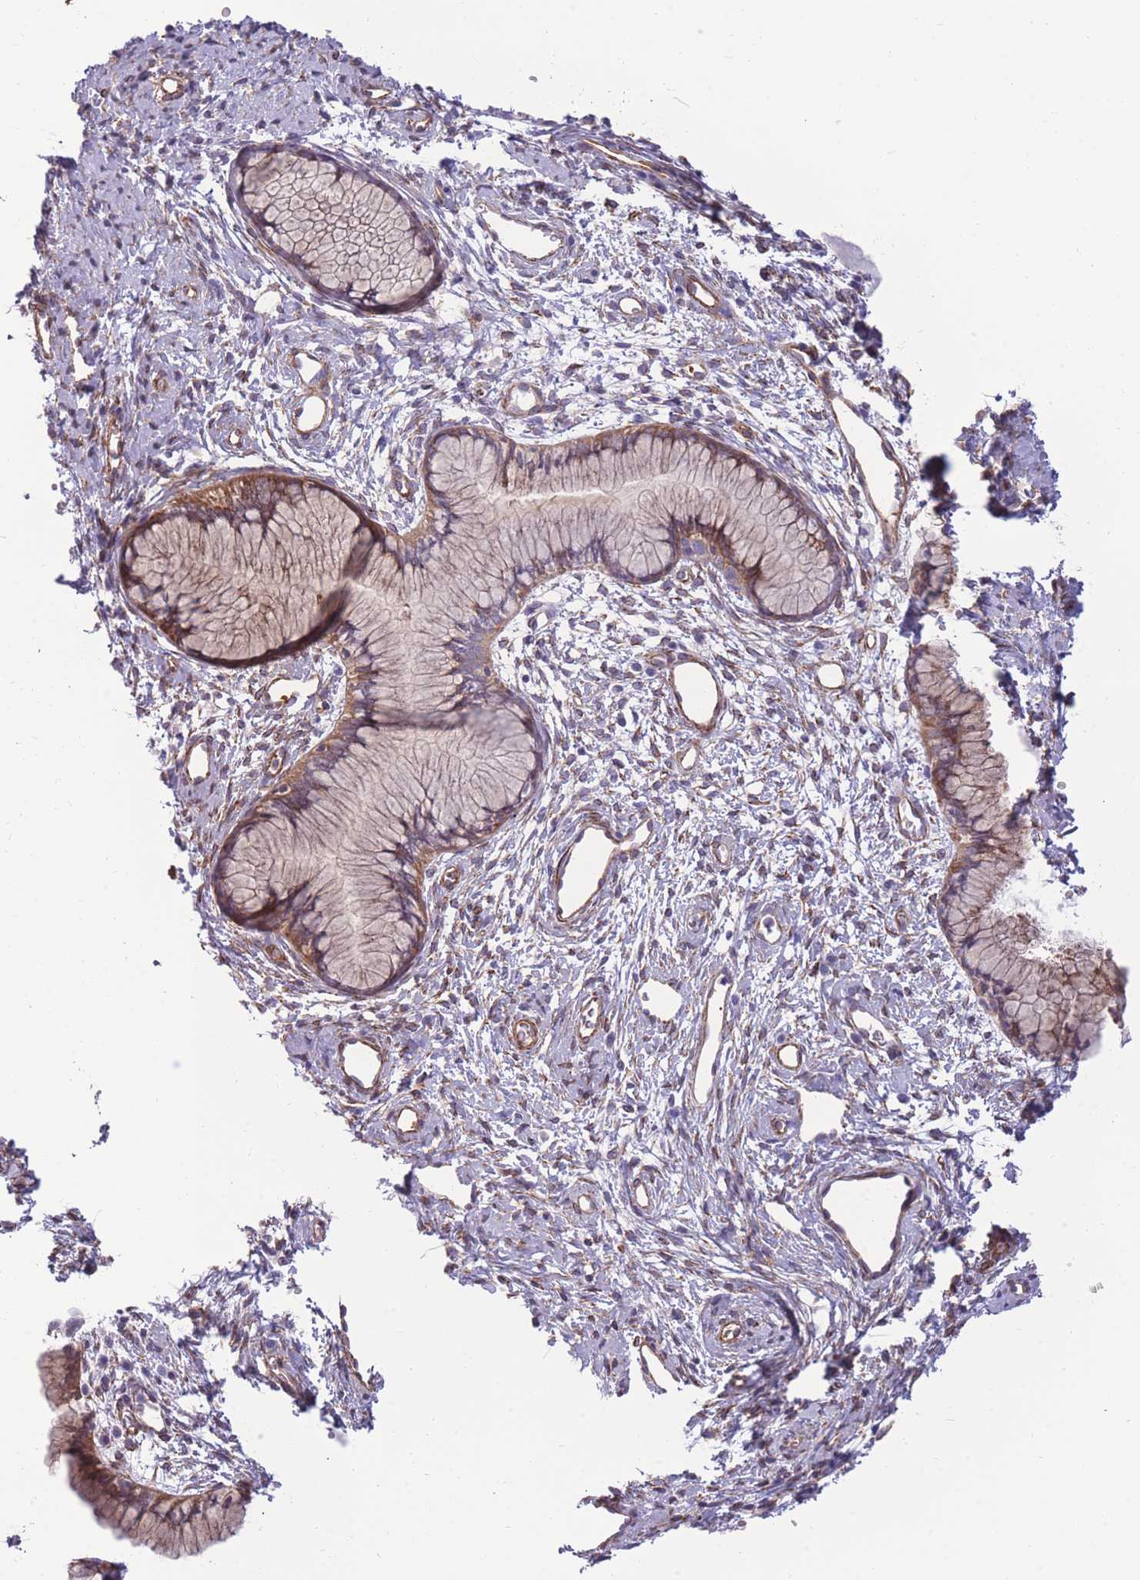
{"staining": {"intensity": "moderate", "quantity": ">75%", "location": "cytoplasmic/membranous"}, "tissue": "cervix", "cell_type": "Glandular cells", "image_type": "normal", "snomed": [{"axis": "morphology", "description": "Normal tissue, NOS"}, {"axis": "topography", "description": "Cervix"}], "caption": "Immunohistochemistry of unremarkable cervix reveals medium levels of moderate cytoplasmic/membranous staining in approximately >75% of glandular cells. Nuclei are stained in blue.", "gene": "RGS11", "patient": {"sex": "female", "age": 42}}